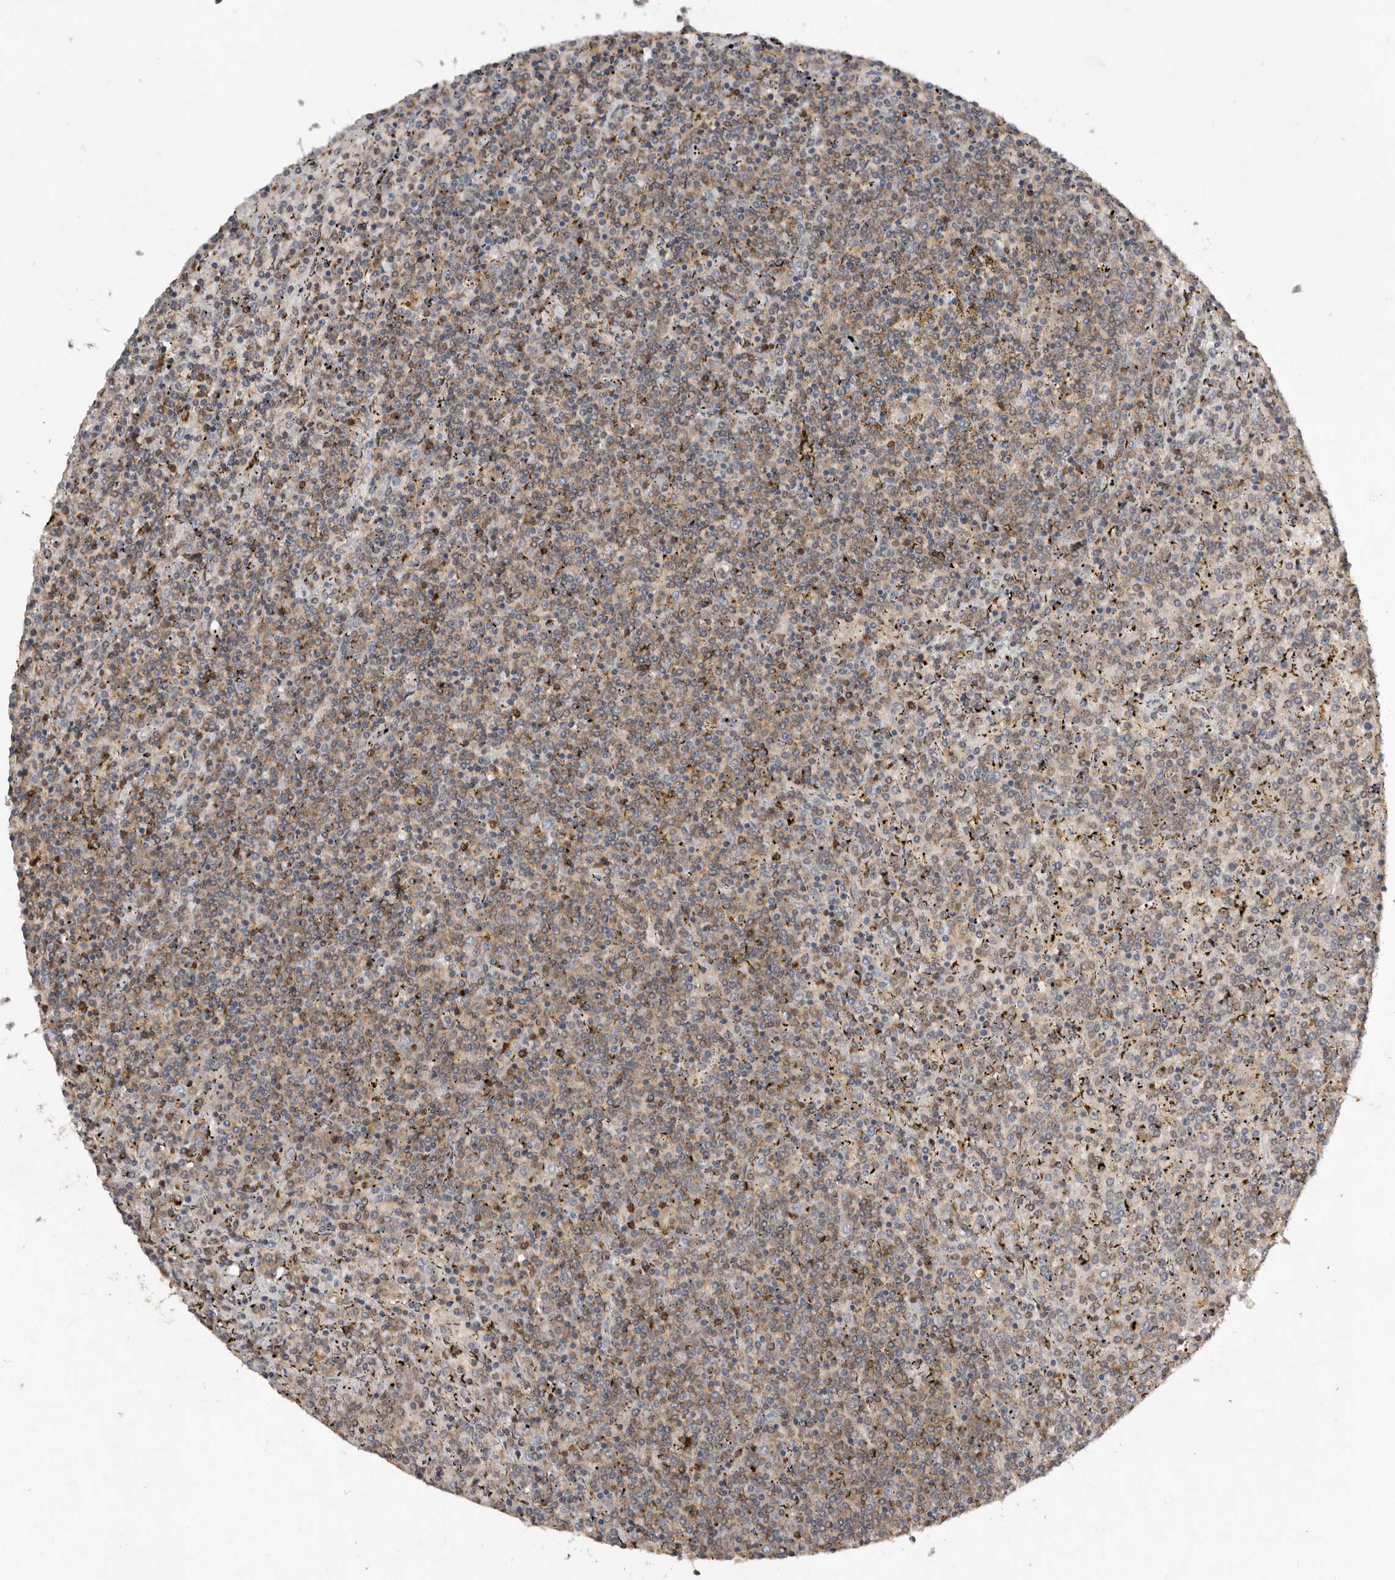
{"staining": {"intensity": "moderate", "quantity": "25%-75%", "location": "cytoplasmic/membranous"}, "tissue": "lymphoma", "cell_type": "Tumor cells", "image_type": "cancer", "snomed": [{"axis": "morphology", "description": "Malignant lymphoma, non-Hodgkin's type, Low grade"}, {"axis": "topography", "description": "Spleen"}], "caption": "There is medium levels of moderate cytoplasmic/membranous expression in tumor cells of lymphoma, as demonstrated by immunohistochemical staining (brown color).", "gene": "EDEM1", "patient": {"sex": "female", "age": 19}}